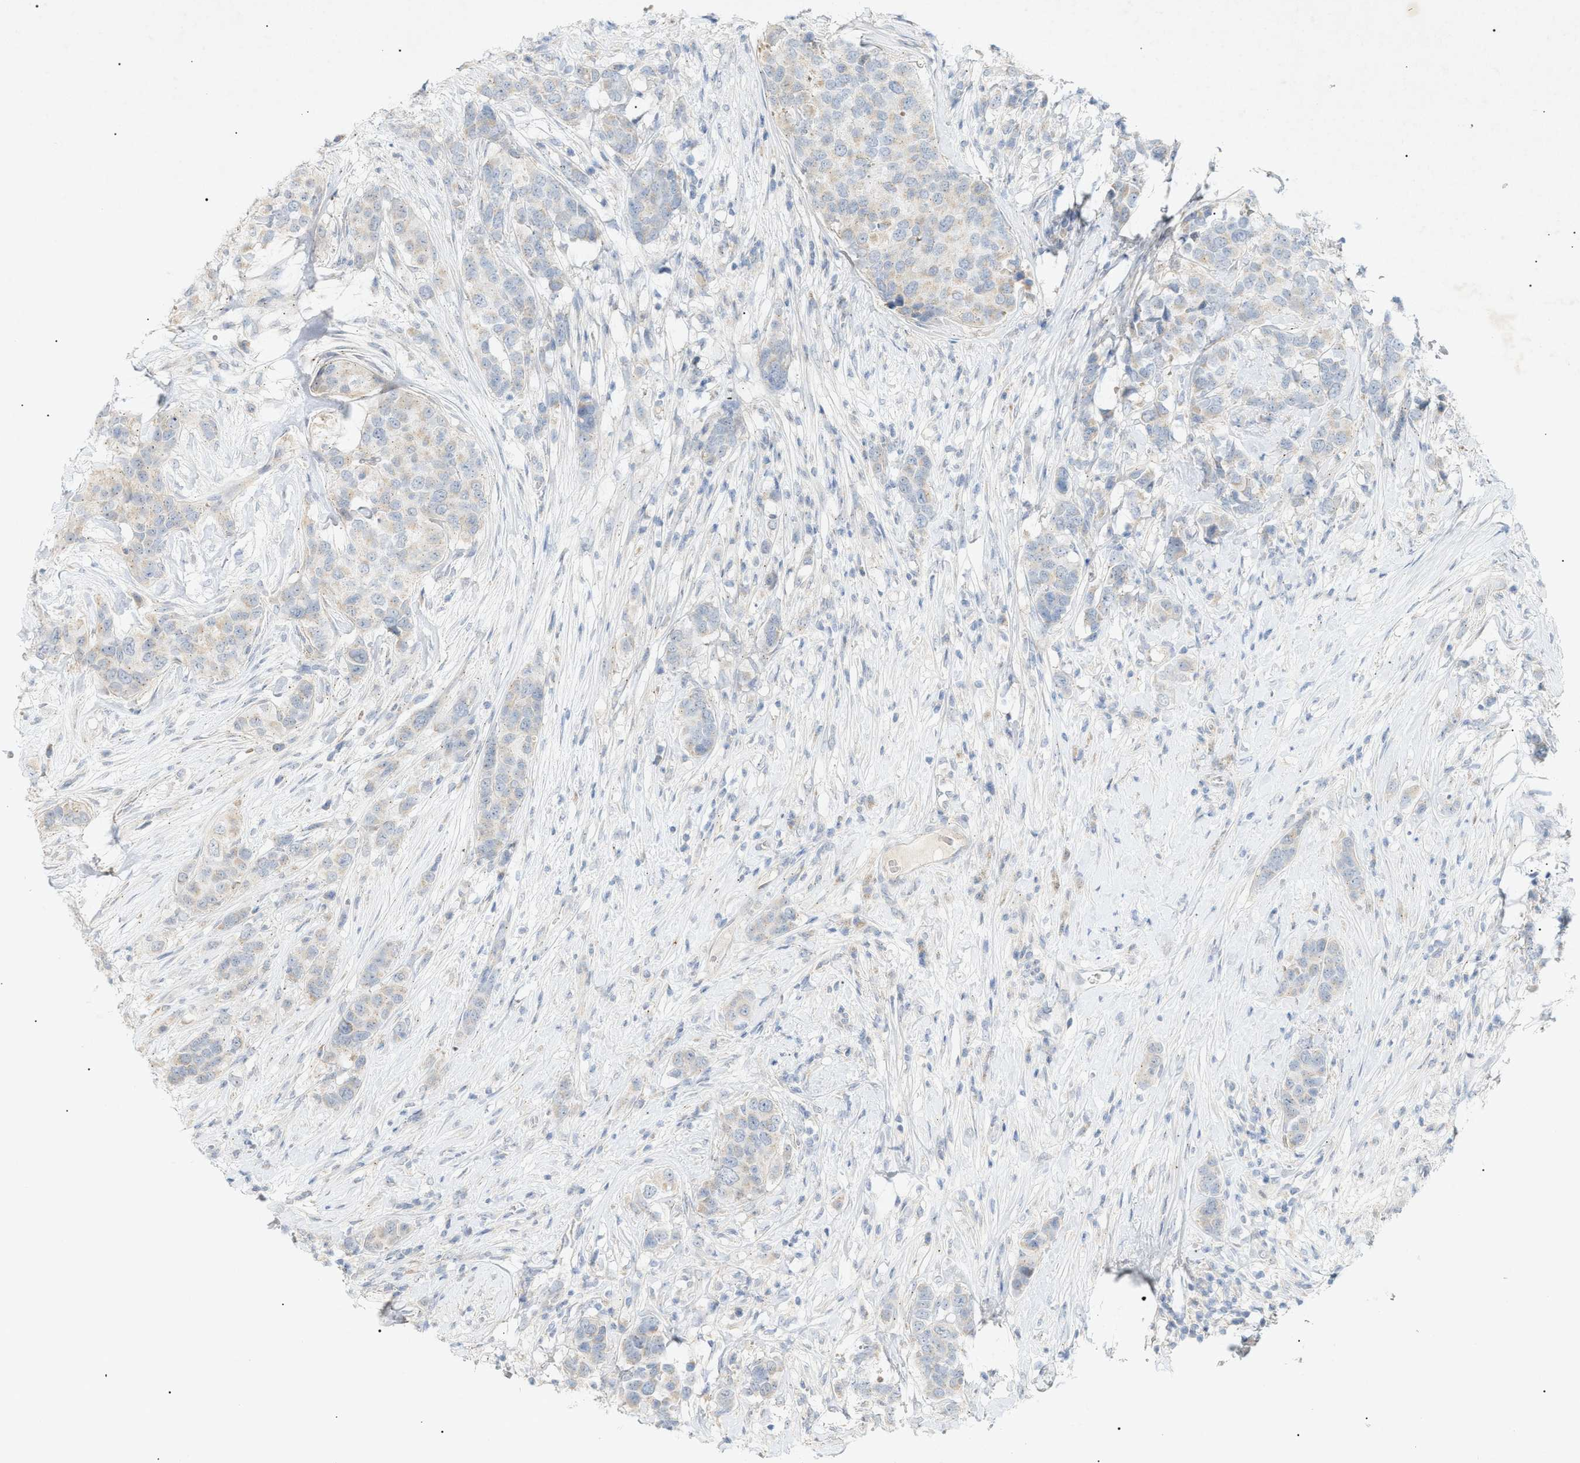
{"staining": {"intensity": "negative", "quantity": "none", "location": "none"}, "tissue": "breast cancer", "cell_type": "Tumor cells", "image_type": "cancer", "snomed": [{"axis": "morphology", "description": "Lobular carcinoma"}, {"axis": "topography", "description": "Breast"}], "caption": "Immunohistochemistry of lobular carcinoma (breast) displays no positivity in tumor cells.", "gene": "SLC25A31", "patient": {"sex": "female", "age": 59}}